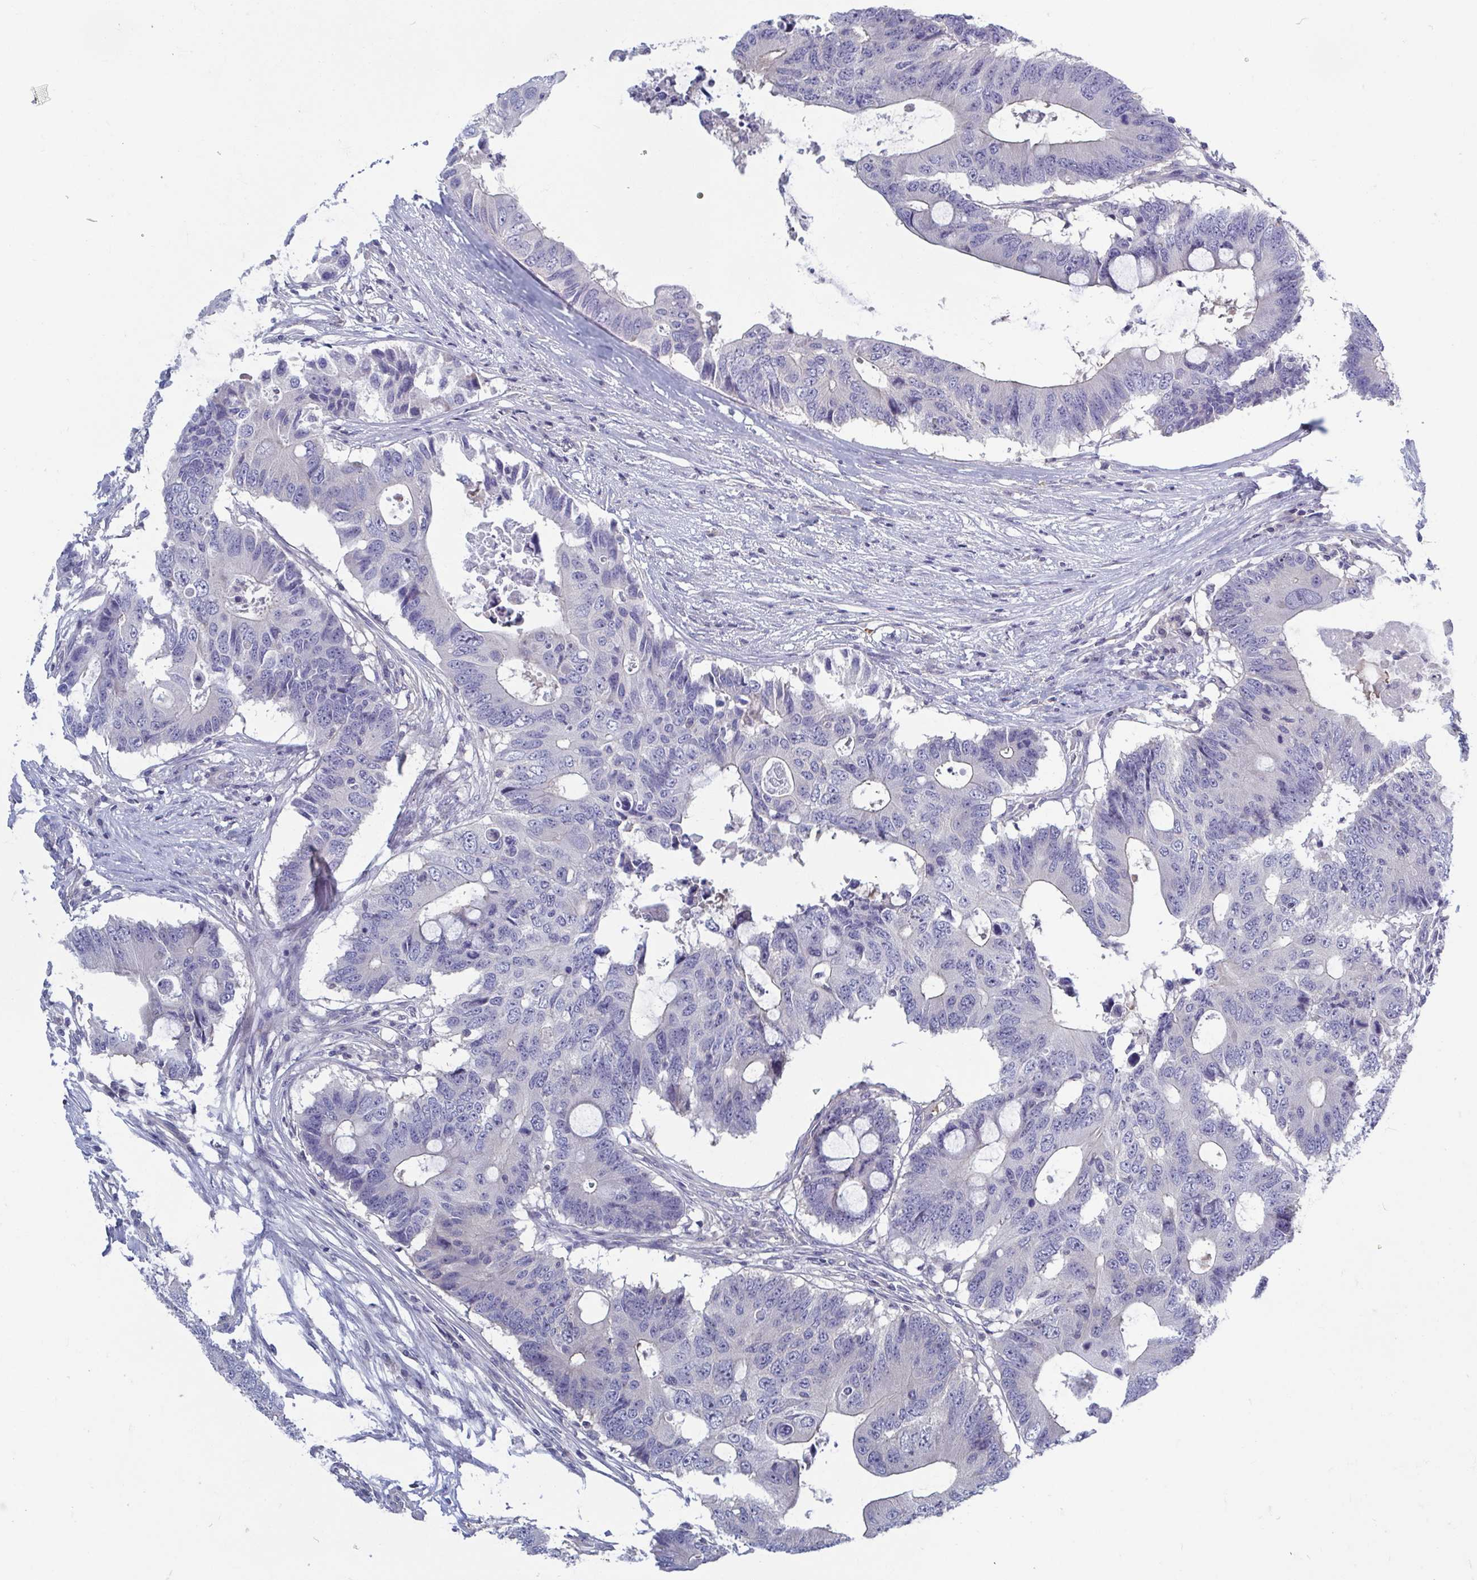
{"staining": {"intensity": "negative", "quantity": "none", "location": "none"}, "tissue": "colorectal cancer", "cell_type": "Tumor cells", "image_type": "cancer", "snomed": [{"axis": "morphology", "description": "Adenocarcinoma, NOS"}, {"axis": "topography", "description": "Colon"}], "caption": "Image shows no significant protein expression in tumor cells of adenocarcinoma (colorectal).", "gene": "LRRC38", "patient": {"sex": "male", "age": 71}}